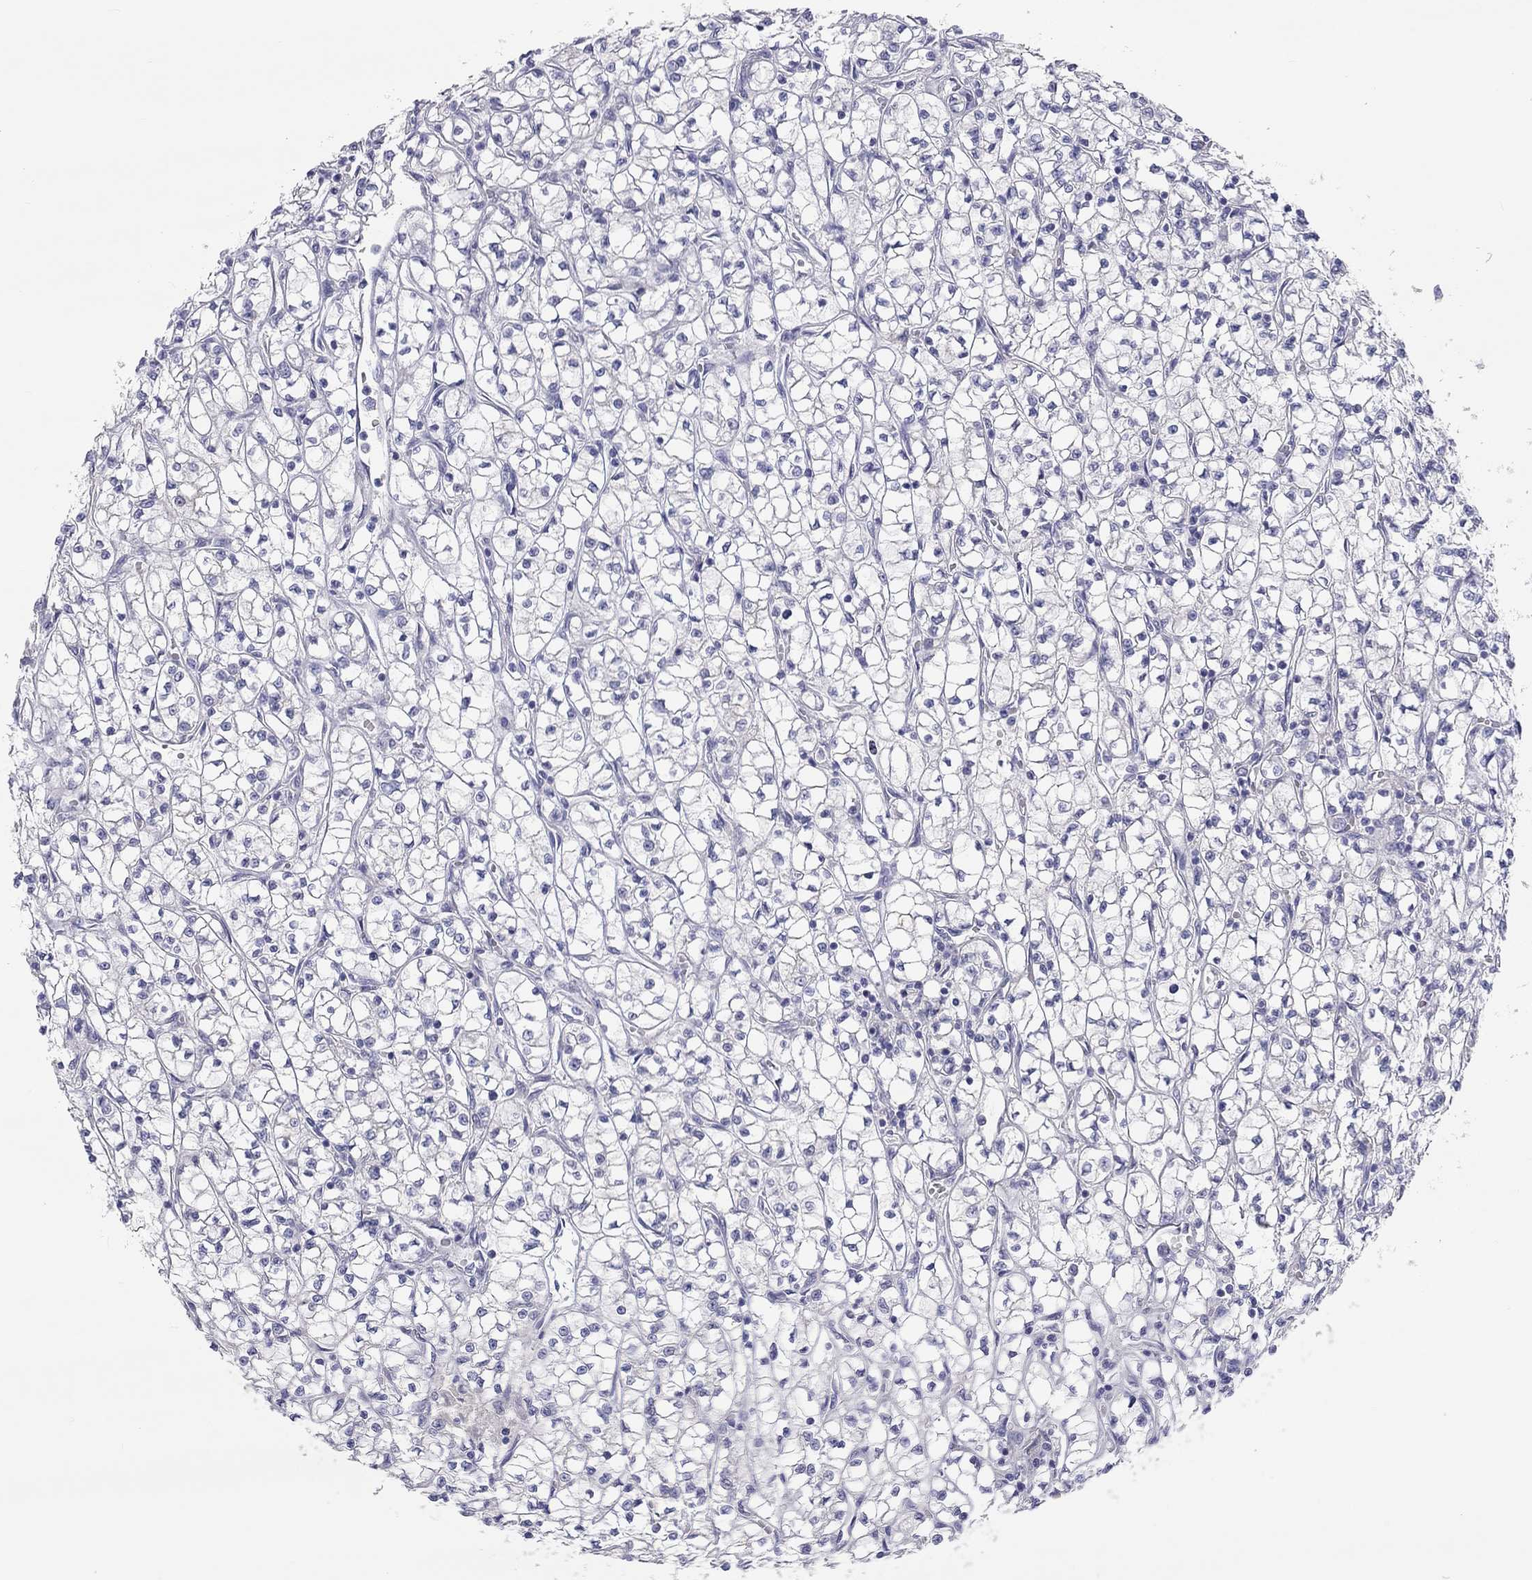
{"staining": {"intensity": "negative", "quantity": "none", "location": "none"}, "tissue": "renal cancer", "cell_type": "Tumor cells", "image_type": "cancer", "snomed": [{"axis": "morphology", "description": "Adenocarcinoma, NOS"}, {"axis": "topography", "description": "Kidney"}], "caption": "Tumor cells show no significant protein positivity in renal cancer (adenocarcinoma). (Stains: DAB (3,3'-diaminobenzidine) immunohistochemistry with hematoxylin counter stain, Microscopy: brightfield microscopy at high magnification).", "gene": "ST7L", "patient": {"sex": "female", "age": 64}}